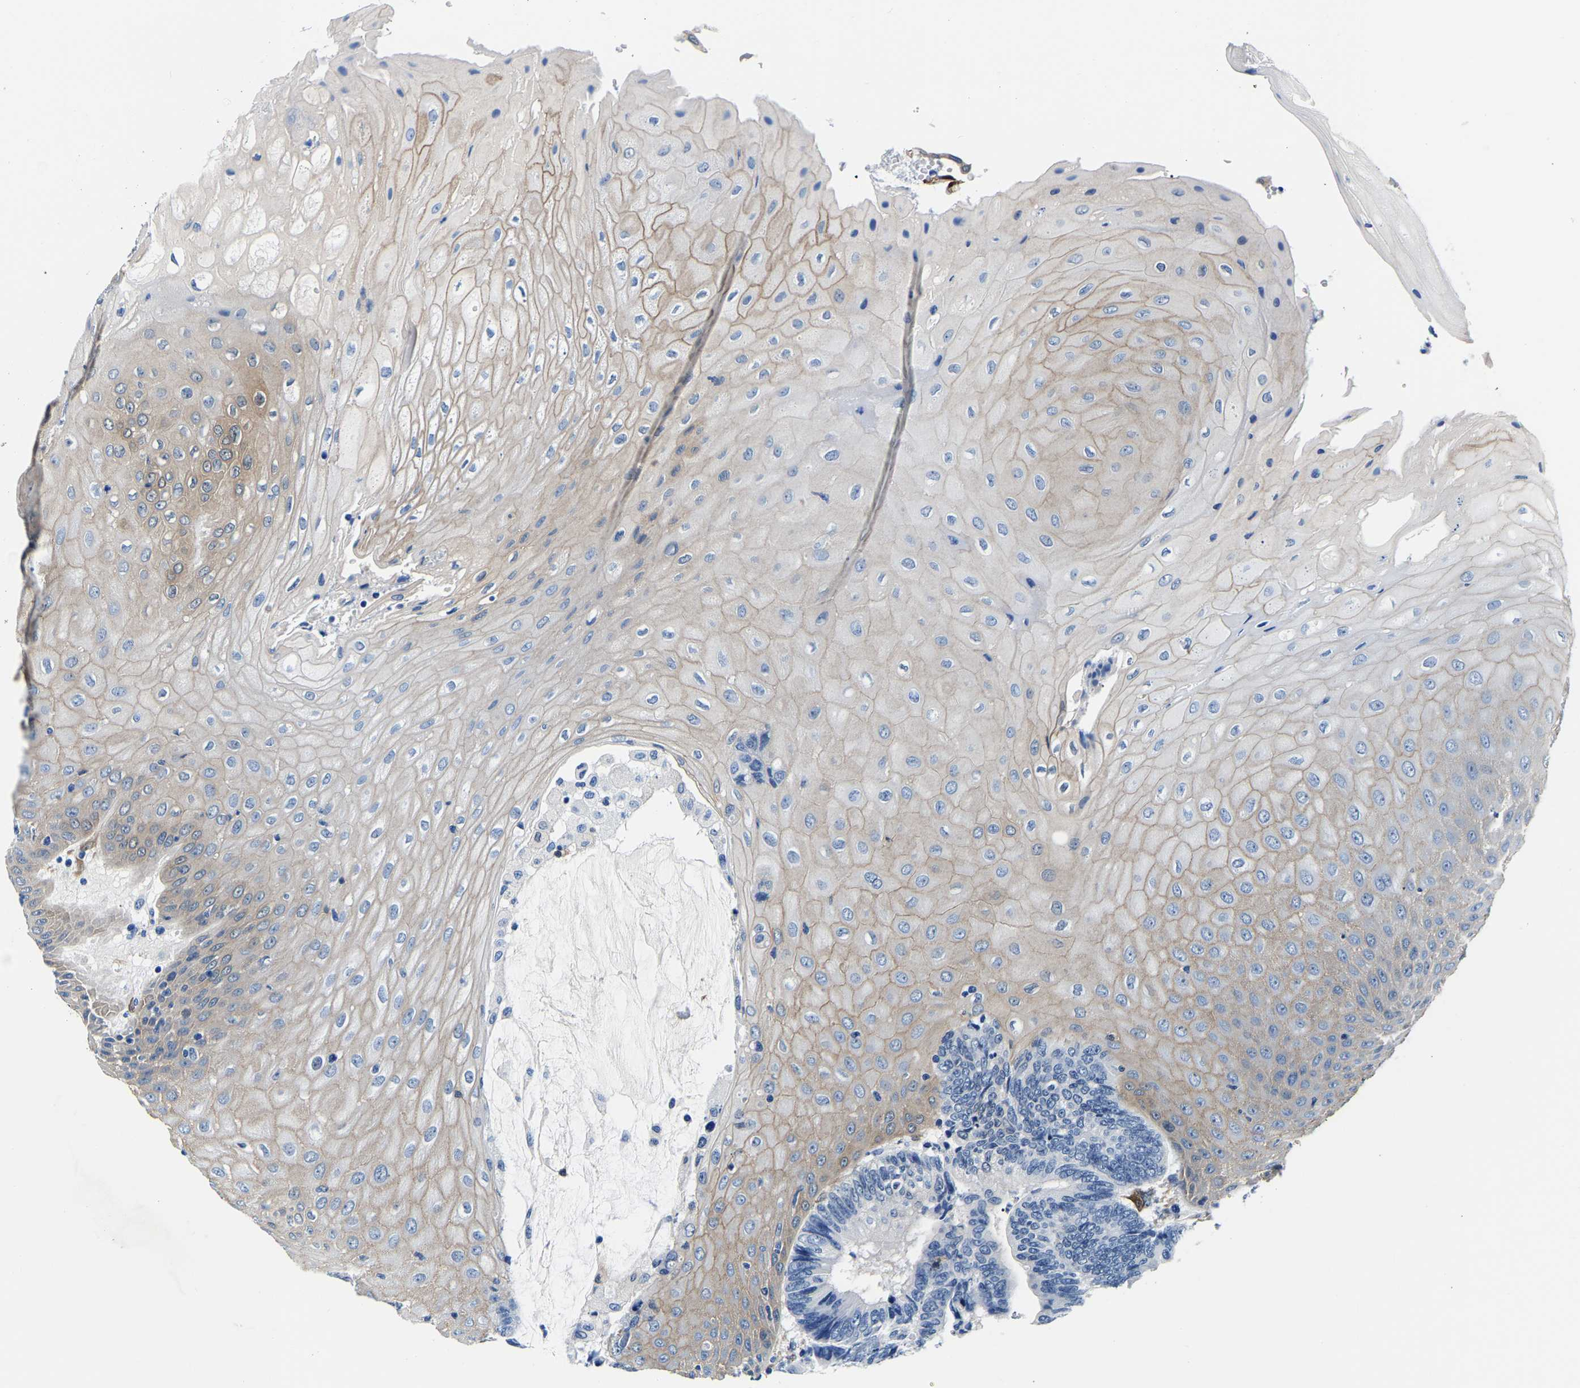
{"staining": {"intensity": "negative", "quantity": "none", "location": "none"}, "tissue": "colorectal cancer", "cell_type": "Tumor cells", "image_type": "cancer", "snomed": [{"axis": "morphology", "description": "Adenocarcinoma, NOS"}, {"axis": "topography", "description": "Rectum"}, {"axis": "topography", "description": "Anal"}], "caption": "Colorectal cancer stained for a protein using immunohistochemistry (IHC) exhibits no expression tumor cells.", "gene": "S100A13", "patient": {"sex": "female", "age": 89}}